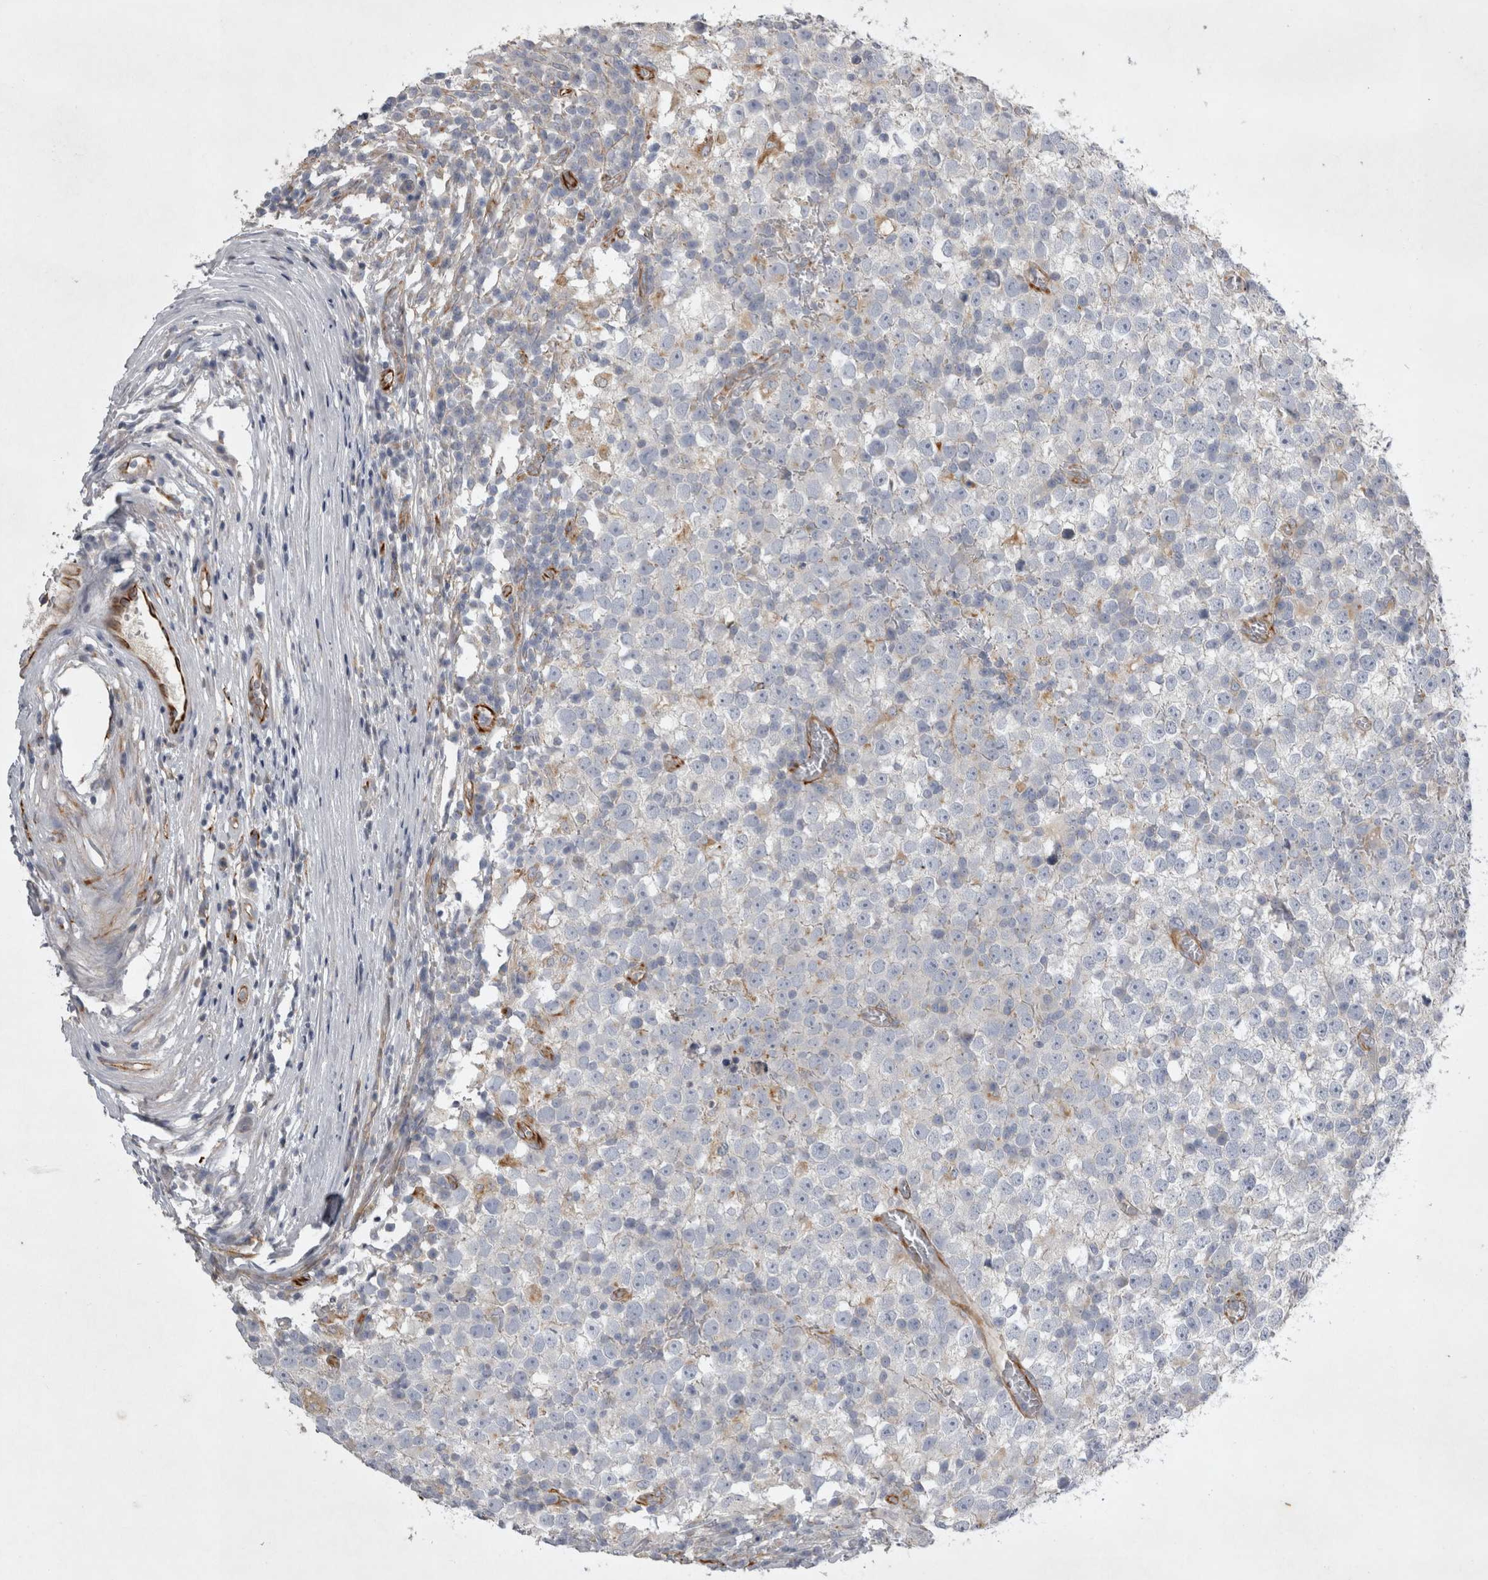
{"staining": {"intensity": "negative", "quantity": "none", "location": "none"}, "tissue": "testis cancer", "cell_type": "Tumor cells", "image_type": "cancer", "snomed": [{"axis": "morphology", "description": "Seminoma, NOS"}, {"axis": "topography", "description": "Testis"}], "caption": "This is an immunohistochemistry image of testis cancer. There is no staining in tumor cells.", "gene": "STRADB", "patient": {"sex": "male", "age": 65}}